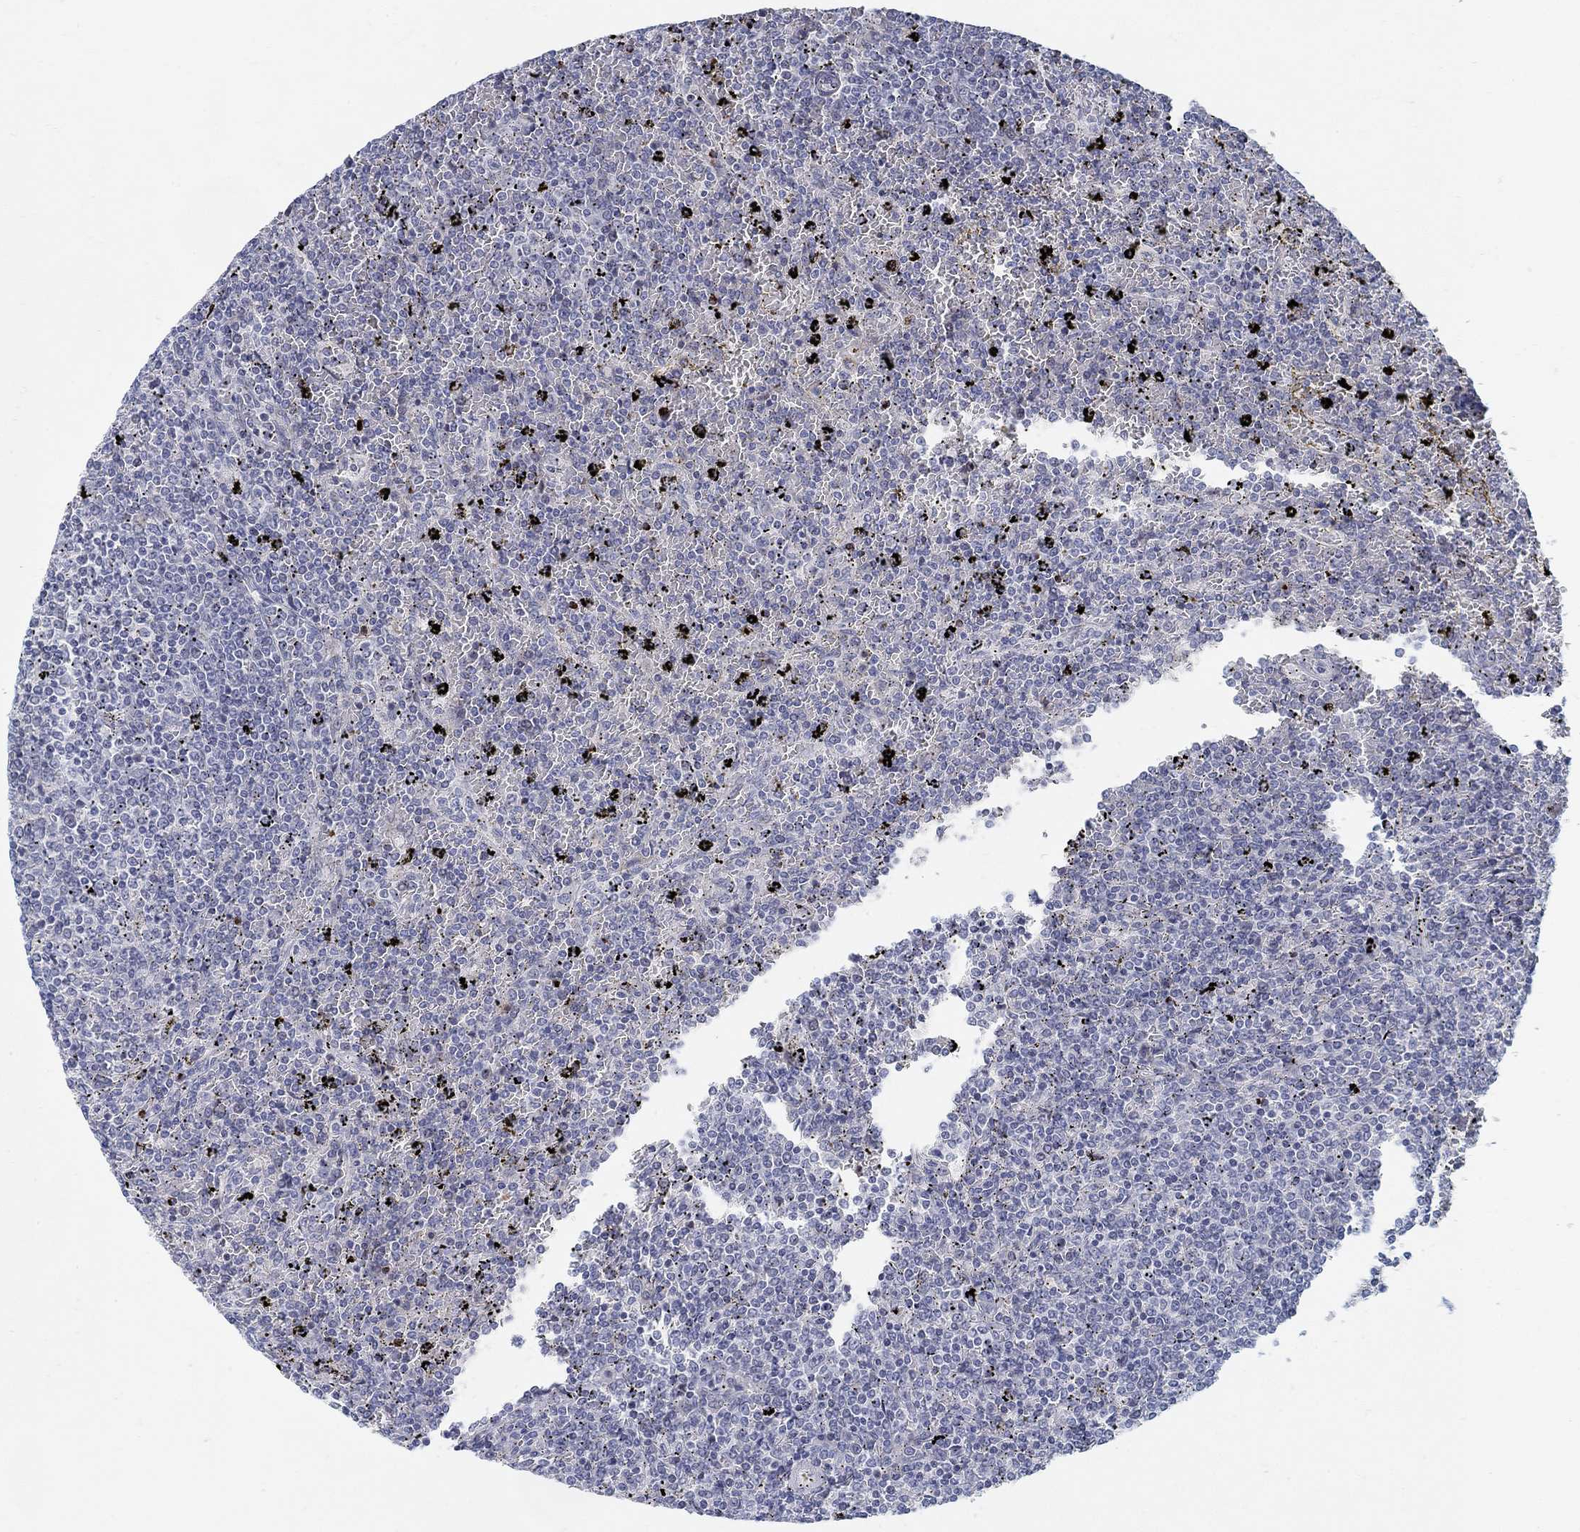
{"staining": {"intensity": "negative", "quantity": "none", "location": "none"}, "tissue": "lymphoma", "cell_type": "Tumor cells", "image_type": "cancer", "snomed": [{"axis": "morphology", "description": "Malignant lymphoma, non-Hodgkin's type, Low grade"}, {"axis": "topography", "description": "Spleen"}], "caption": "A histopathology image of malignant lymphoma, non-Hodgkin's type (low-grade) stained for a protein reveals no brown staining in tumor cells. The staining is performed using DAB brown chromogen with nuclei counter-stained in using hematoxylin.", "gene": "ANO7", "patient": {"sex": "female", "age": 77}}